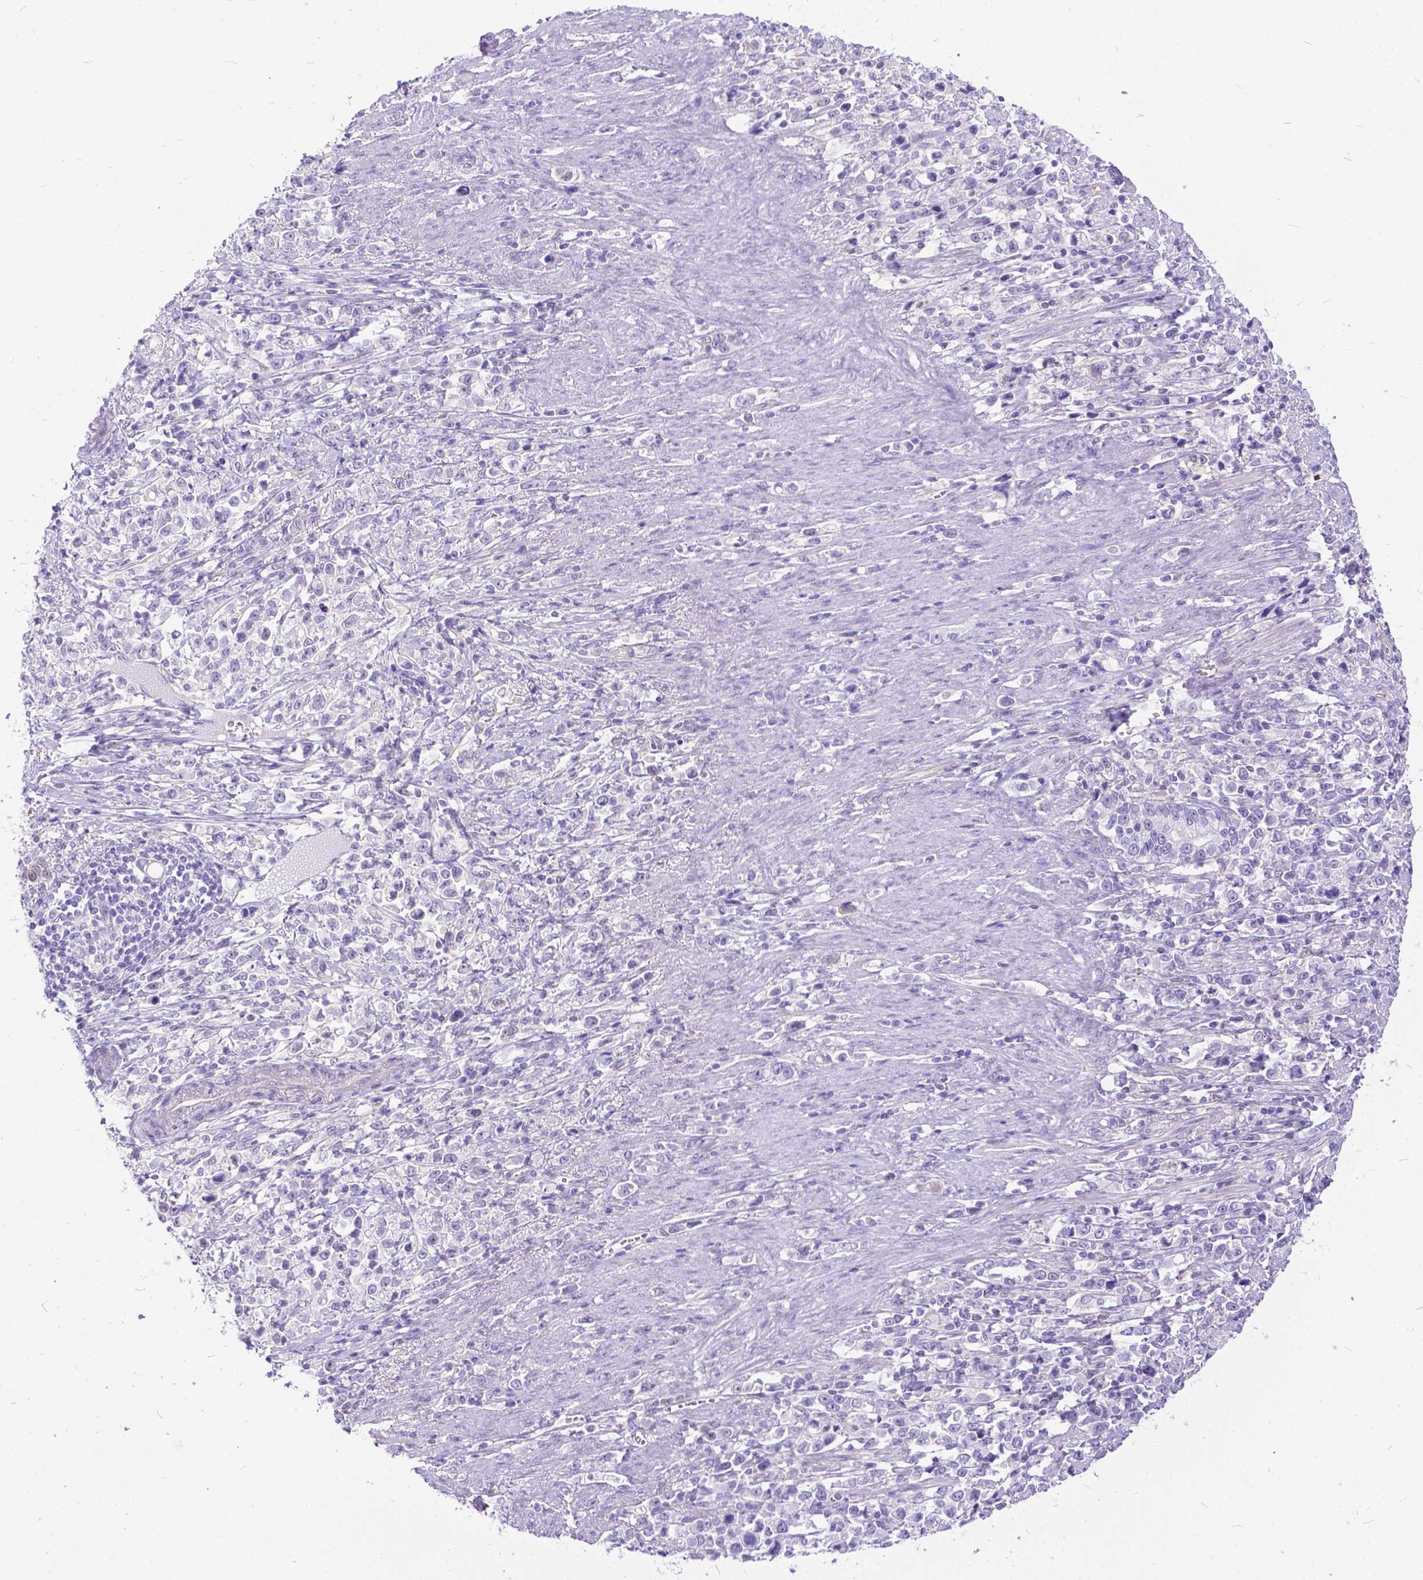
{"staining": {"intensity": "negative", "quantity": "none", "location": "none"}, "tissue": "stomach cancer", "cell_type": "Tumor cells", "image_type": "cancer", "snomed": [{"axis": "morphology", "description": "Adenocarcinoma, NOS"}, {"axis": "topography", "description": "Stomach"}], "caption": "There is no significant staining in tumor cells of stomach cancer (adenocarcinoma). The staining is performed using DAB brown chromogen with nuclei counter-stained in using hematoxylin.", "gene": "TMEM169", "patient": {"sex": "male", "age": 63}}